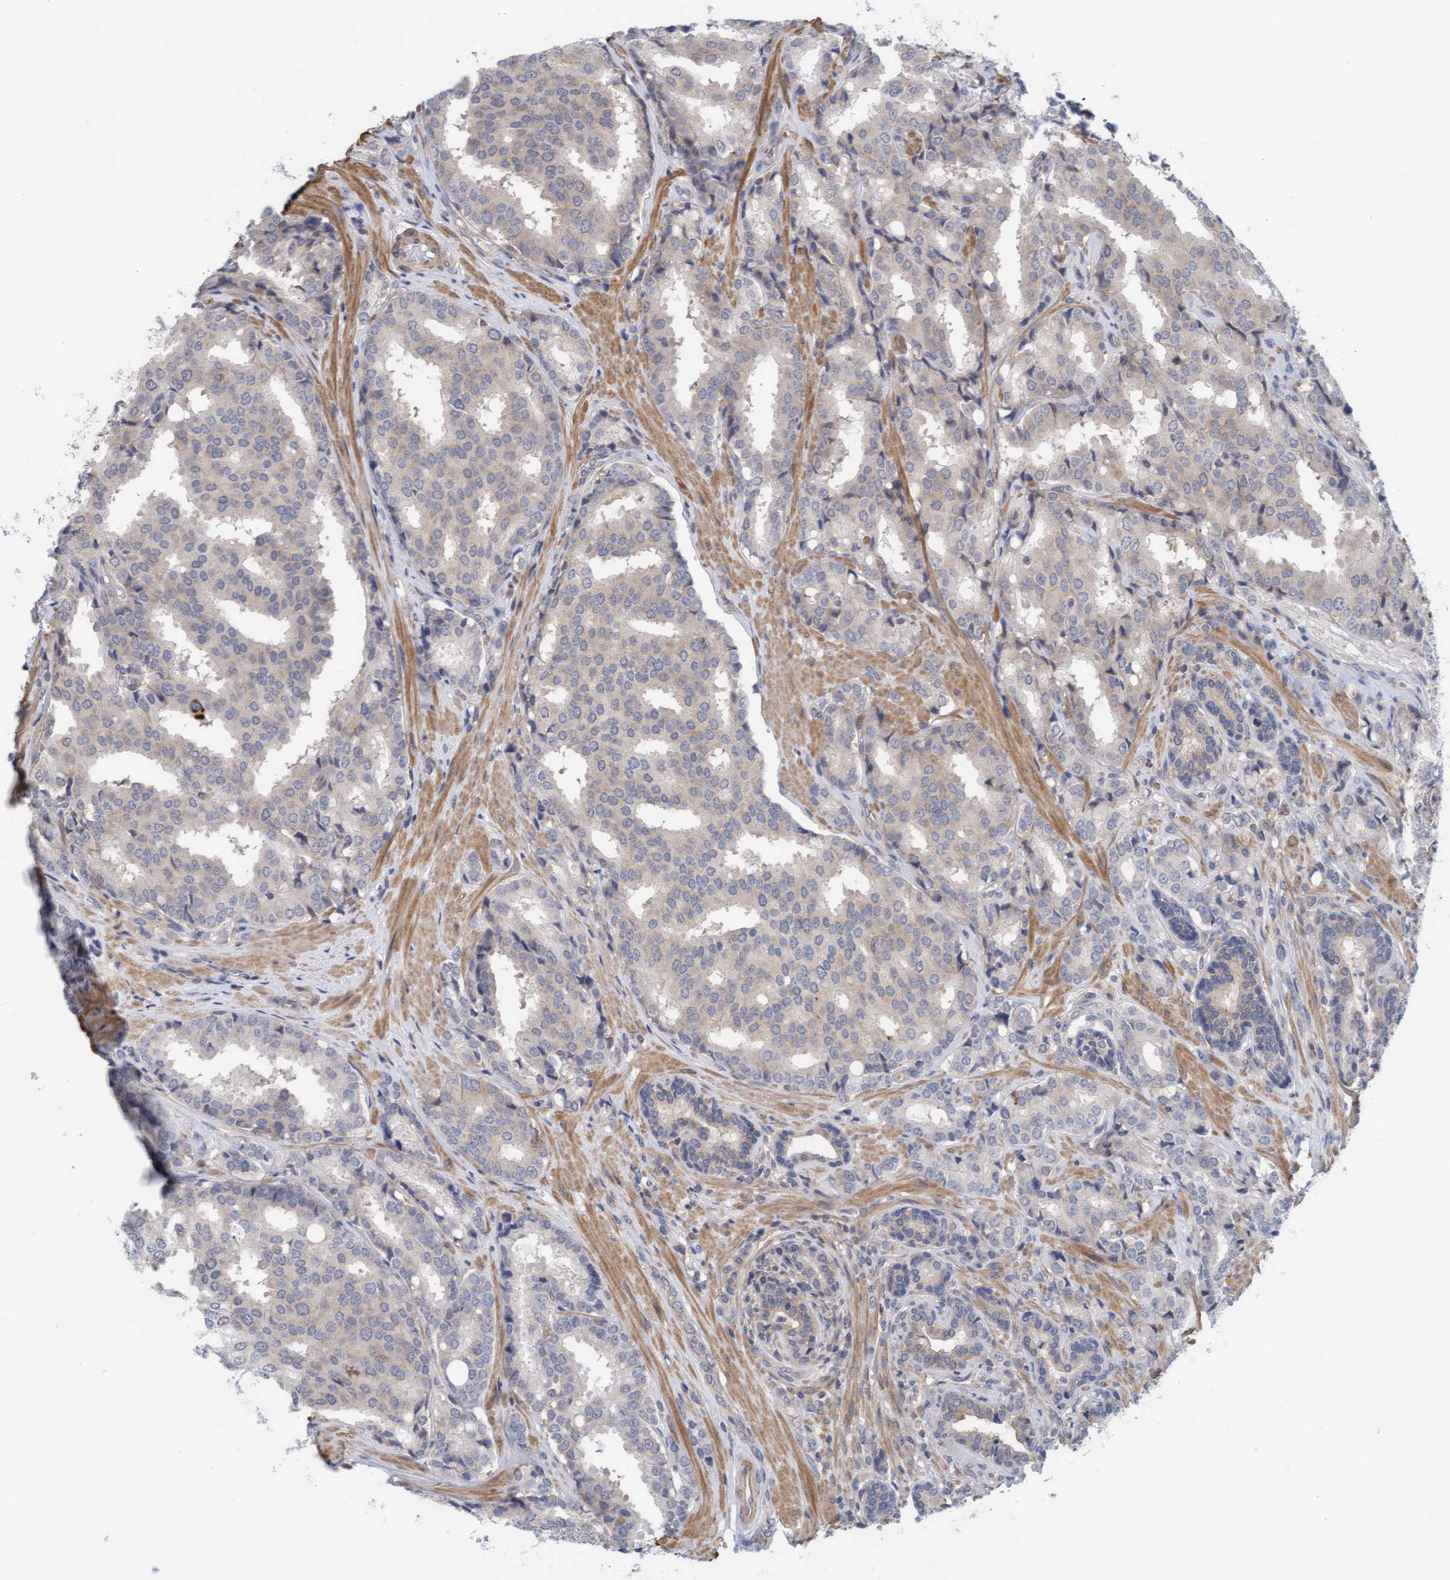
{"staining": {"intensity": "negative", "quantity": "none", "location": "none"}, "tissue": "prostate cancer", "cell_type": "Tumor cells", "image_type": "cancer", "snomed": [{"axis": "morphology", "description": "Adenocarcinoma, High grade"}, {"axis": "topography", "description": "Prostate"}], "caption": "Prostate cancer (adenocarcinoma (high-grade)) was stained to show a protein in brown. There is no significant expression in tumor cells.", "gene": "FXR2", "patient": {"sex": "male", "age": 50}}